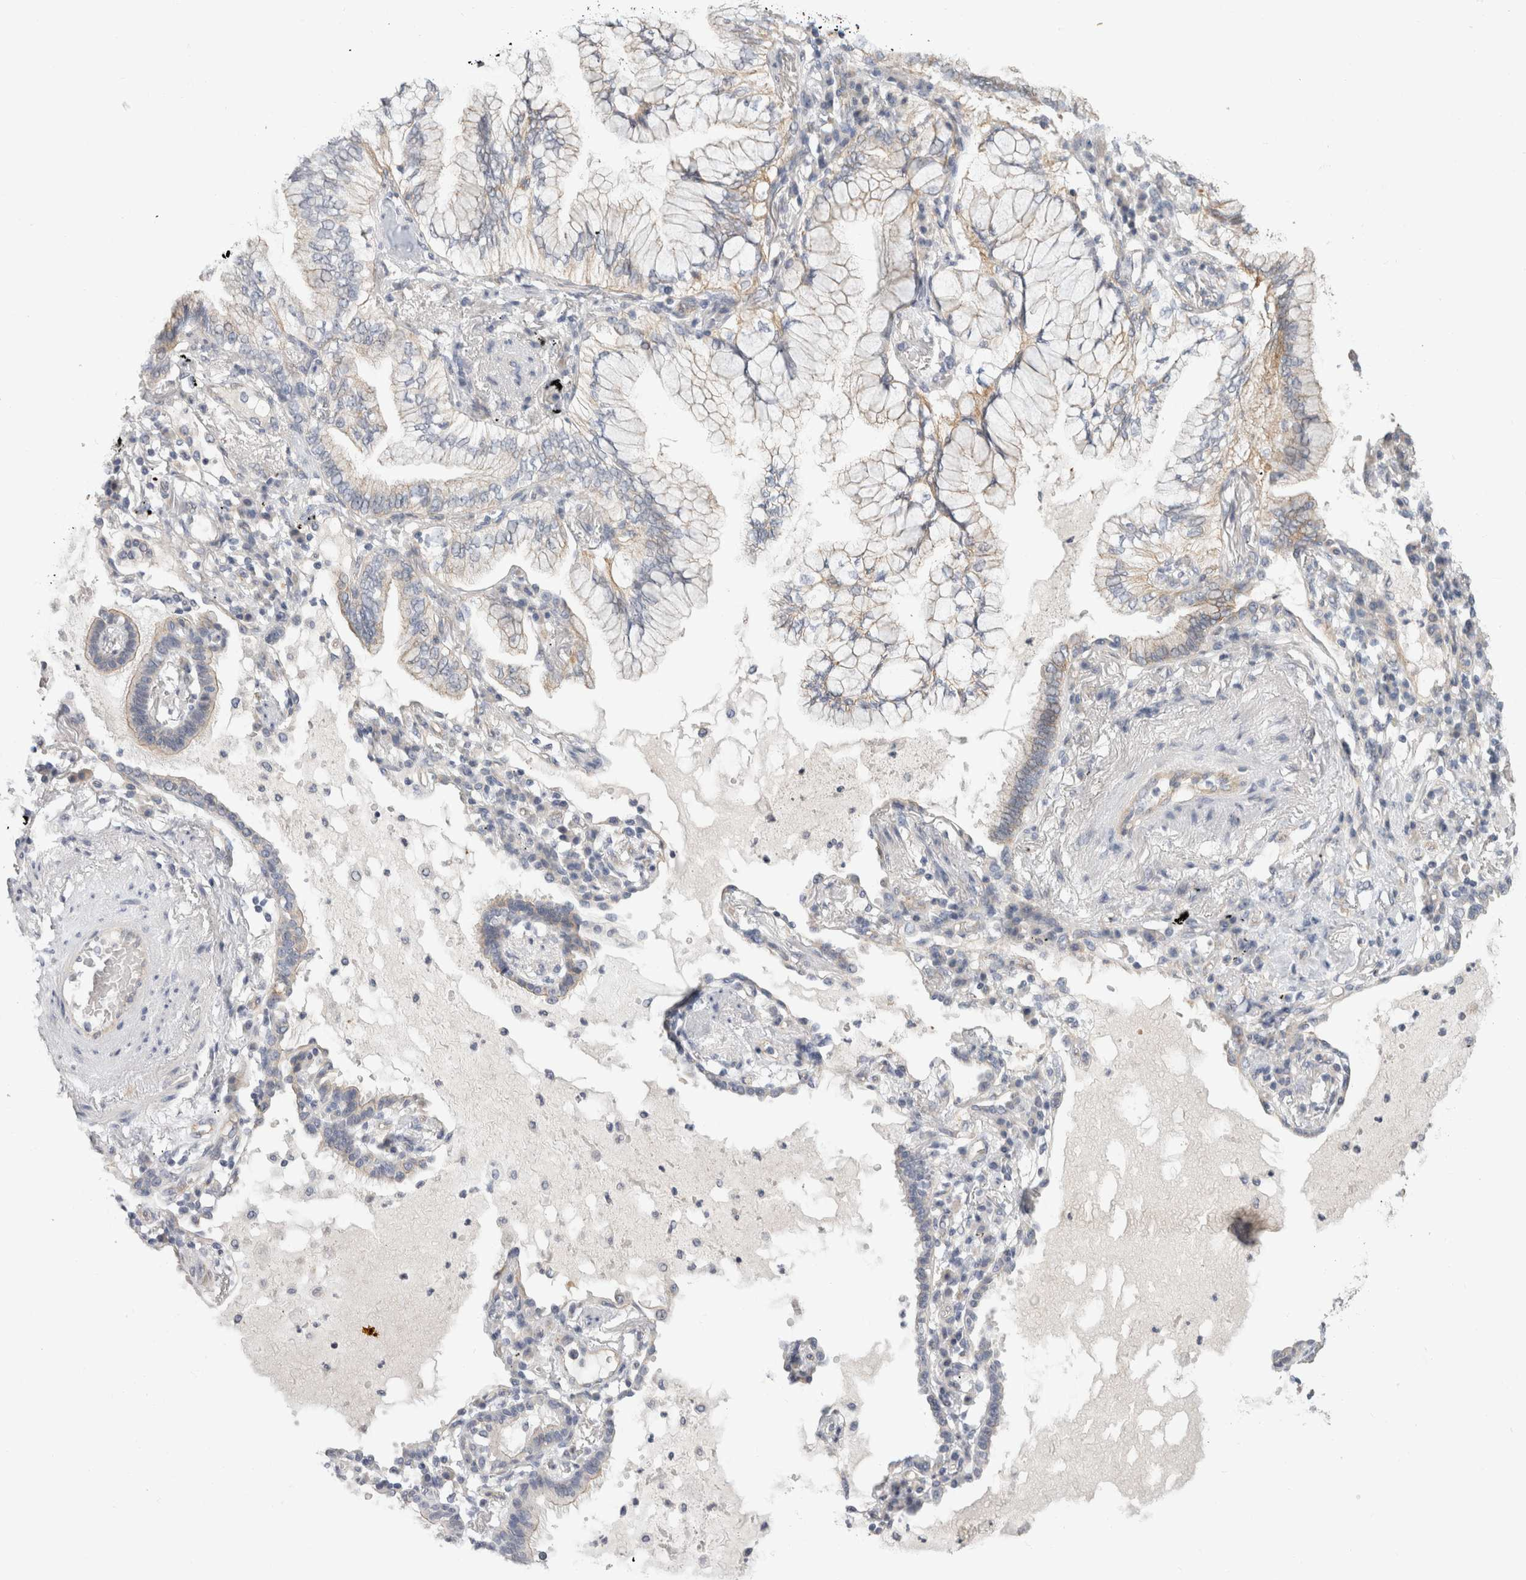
{"staining": {"intensity": "weak", "quantity": "25%-75%", "location": "cytoplasmic/membranous"}, "tissue": "lung cancer", "cell_type": "Tumor cells", "image_type": "cancer", "snomed": [{"axis": "morphology", "description": "Adenocarcinoma, NOS"}, {"axis": "topography", "description": "Lung"}], "caption": "Immunohistochemical staining of adenocarcinoma (lung) shows weak cytoplasmic/membranous protein expression in about 25%-75% of tumor cells.", "gene": "AFP", "patient": {"sex": "female", "age": 70}}